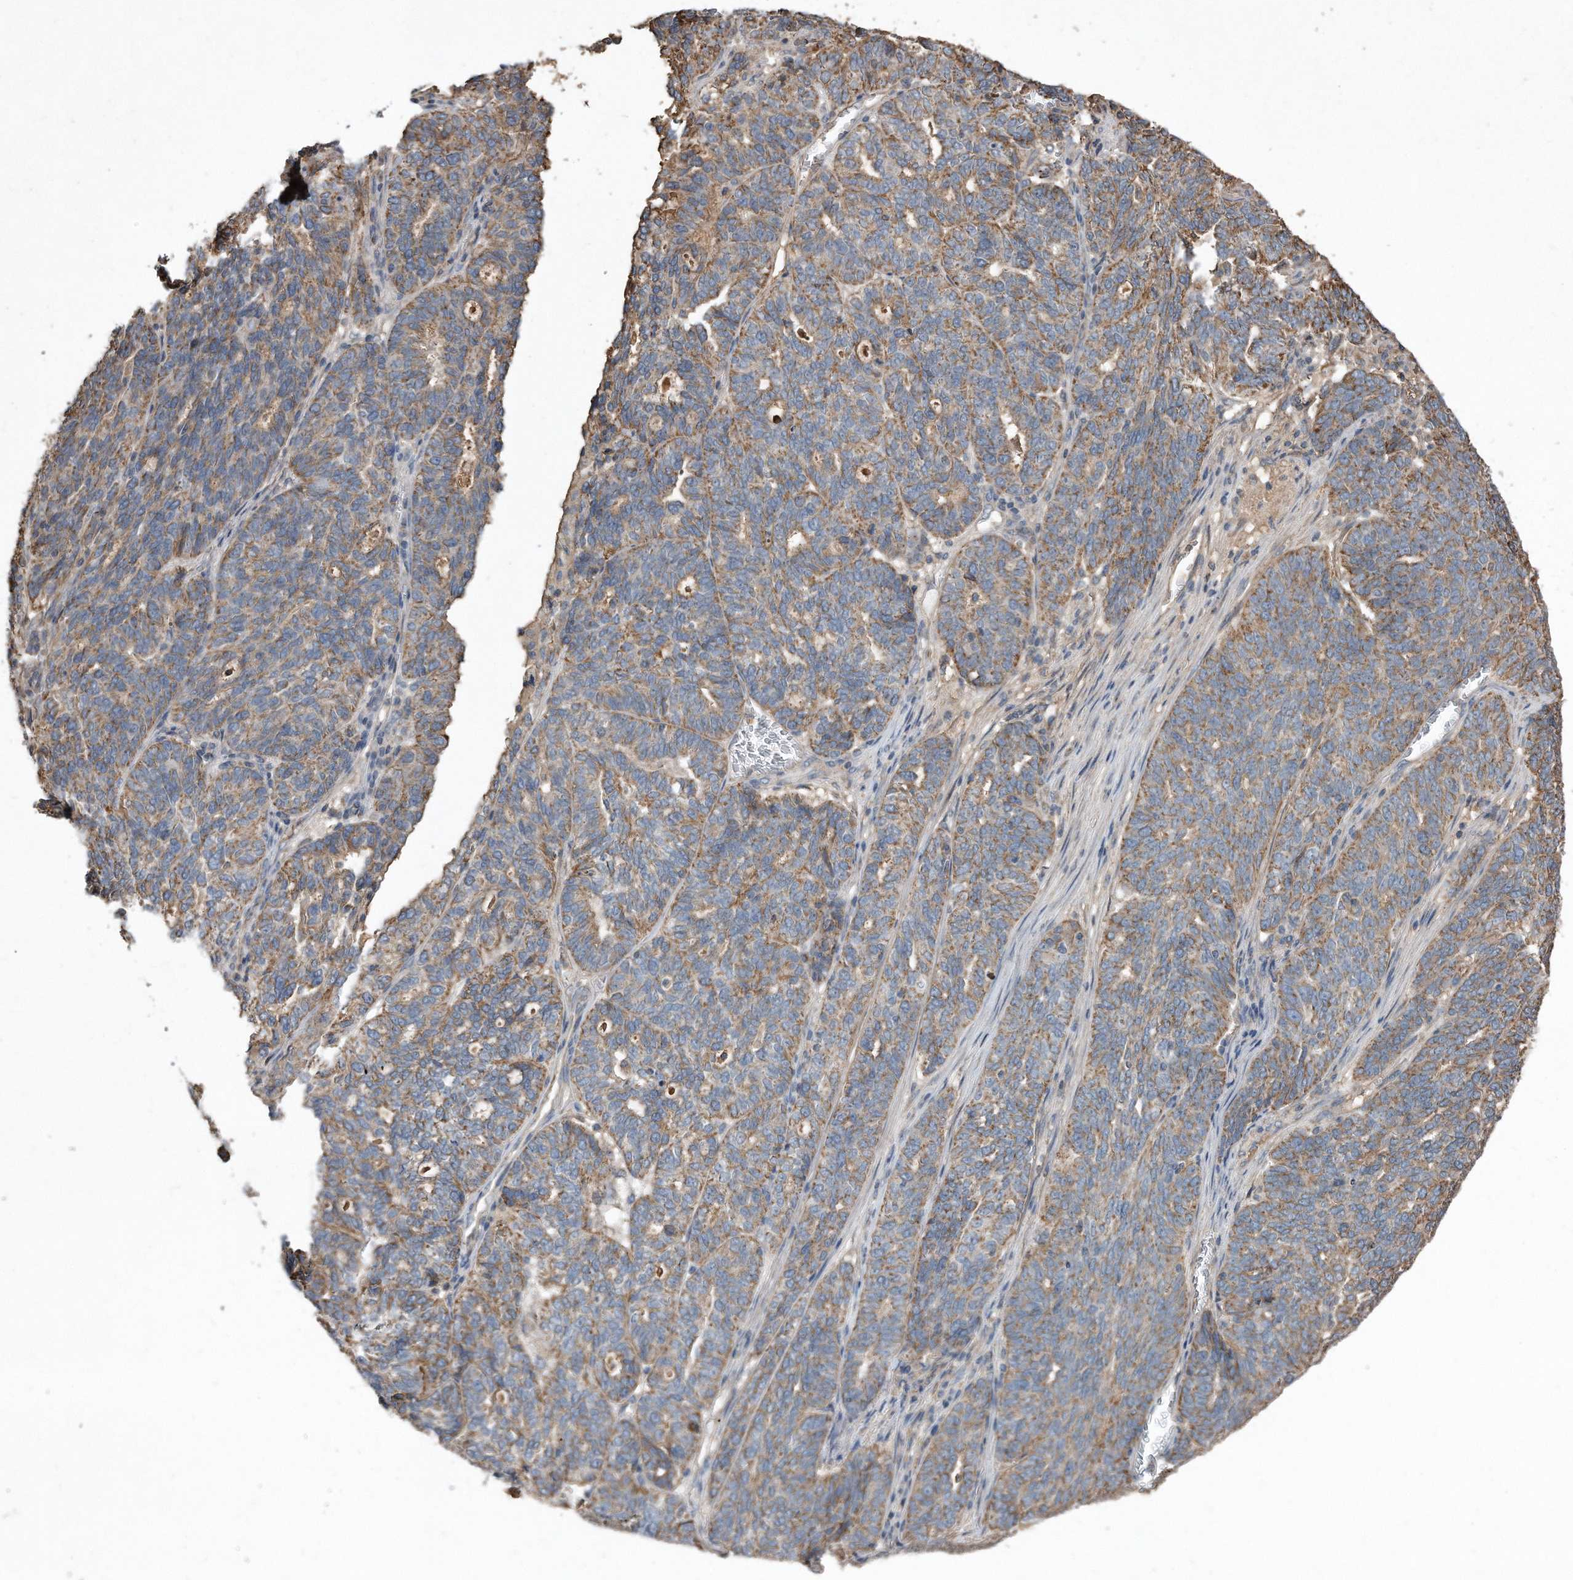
{"staining": {"intensity": "weak", "quantity": ">75%", "location": "cytoplasmic/membranous"}, "tissue": "ovarian cancer", "cell_type": "Tumor cells", "image_type": "cancer", "snomed": [{"axis": "morphology", "description": "Cystadenocarcinoma, serous, NOS"}, {"axis": "topography", "description": "Ovary"}], "caption": "A micrograph showing weak cytoplasmic/membranous expression in about >75% of tumor cells in ovarian cancer, as visualized by brown immunohistochemical staining.", "gene": "SDHA", "patient": {"sex": "female", "age": 59}}